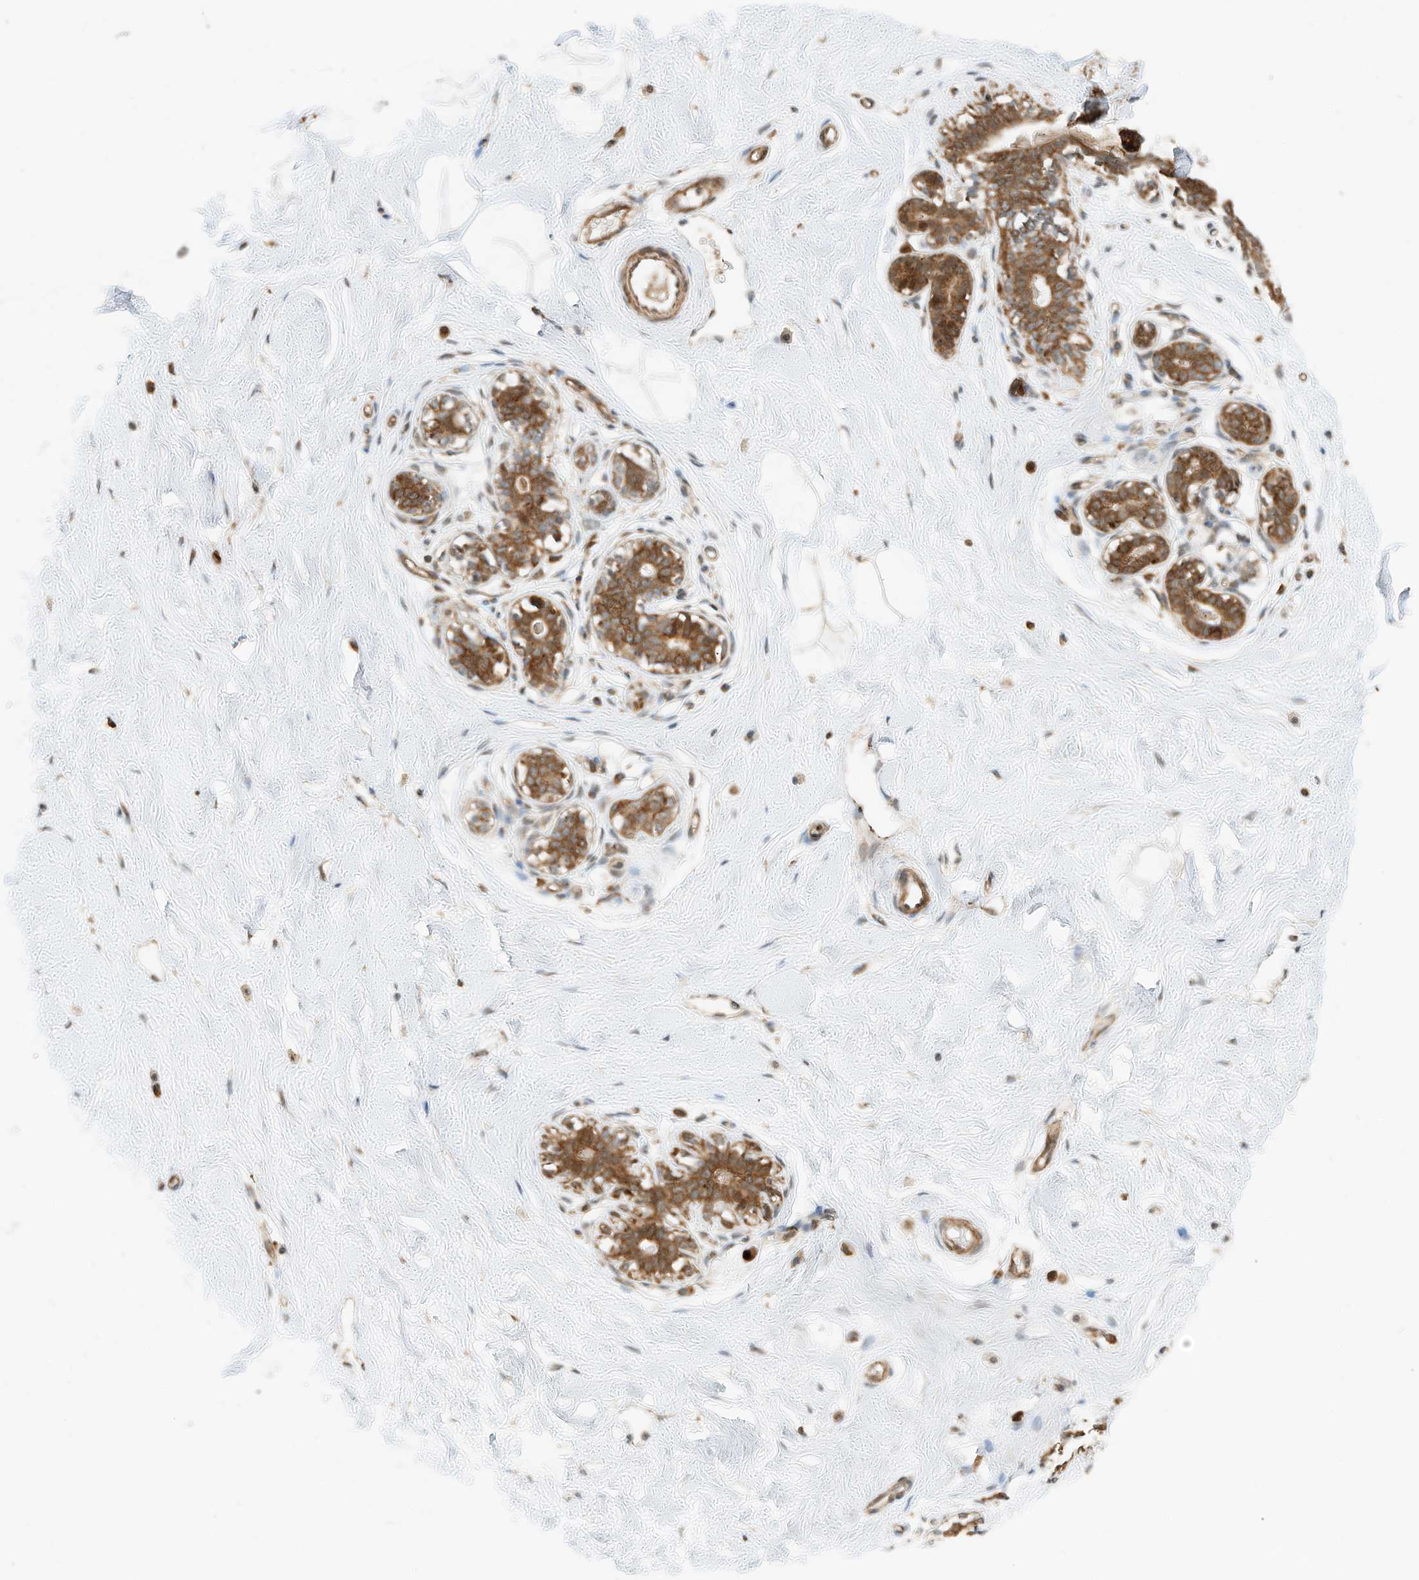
{"staining": {"intensity": "moderate", "quantity": ">75%", "location": "cytoplasmic/membranous"}, "tissue": "breast", "cell_type": "Adipocytes", "image_type": "normal", "snomed": [{"axis": "morphology", "description": "Normal tissue, NOS"}, {"axis": "morphology", "description": "Adenoma, NOS"}, {"axis": "topography", "description": "Breast"}], "caption": "A brown stain highlights moderate cytoplasmic/membranous positivity of a protein in adipocytes of benign human breast.", "gene": "CPAMD8", "patient": {"sex": "female", "age": 23}}